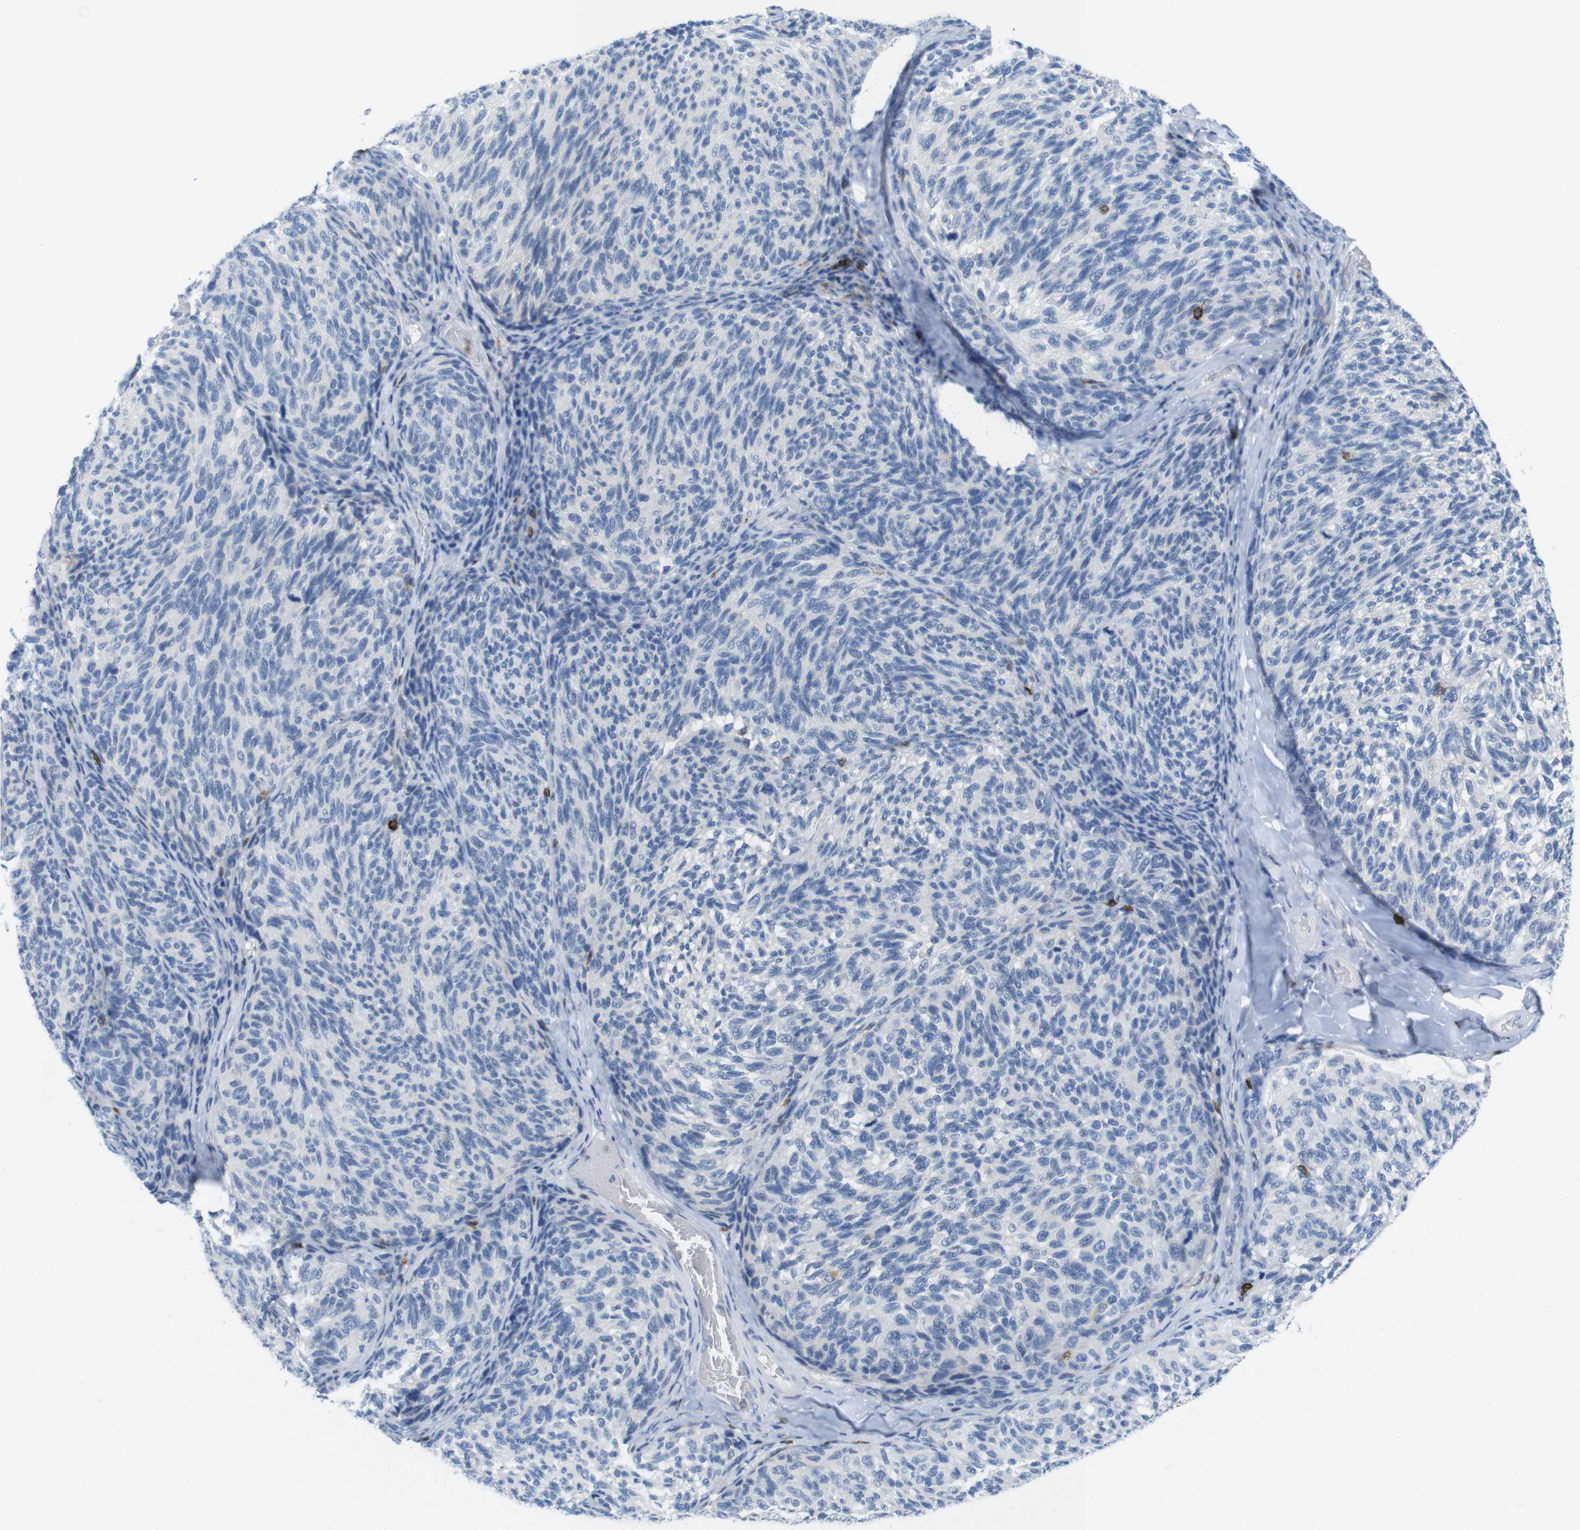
{"staining": {"intensity": "negative", "quantity": "none", "location": "none"}, "tissue": "melanoma", "cell_type": "Tumor cells", "image_type": "cancer", "snomed": [{"axis": "morphology", "description": "Malignant melanoma, NOS"}, {"axis": "topography", "description": "Skin"}], "caption": "High power microscopy histopathology image of an immunohistochemistry (IHC) micrograph of malignant melanoma, revealing no significant positivity in tumor cells. Brightfield microscopy of immunohistochemistry stained with DAB (brown) and hematoxylin (blue), captured at high magnification.", "gene": "CD5", "patient": {"sex": "female", "age": 73}}